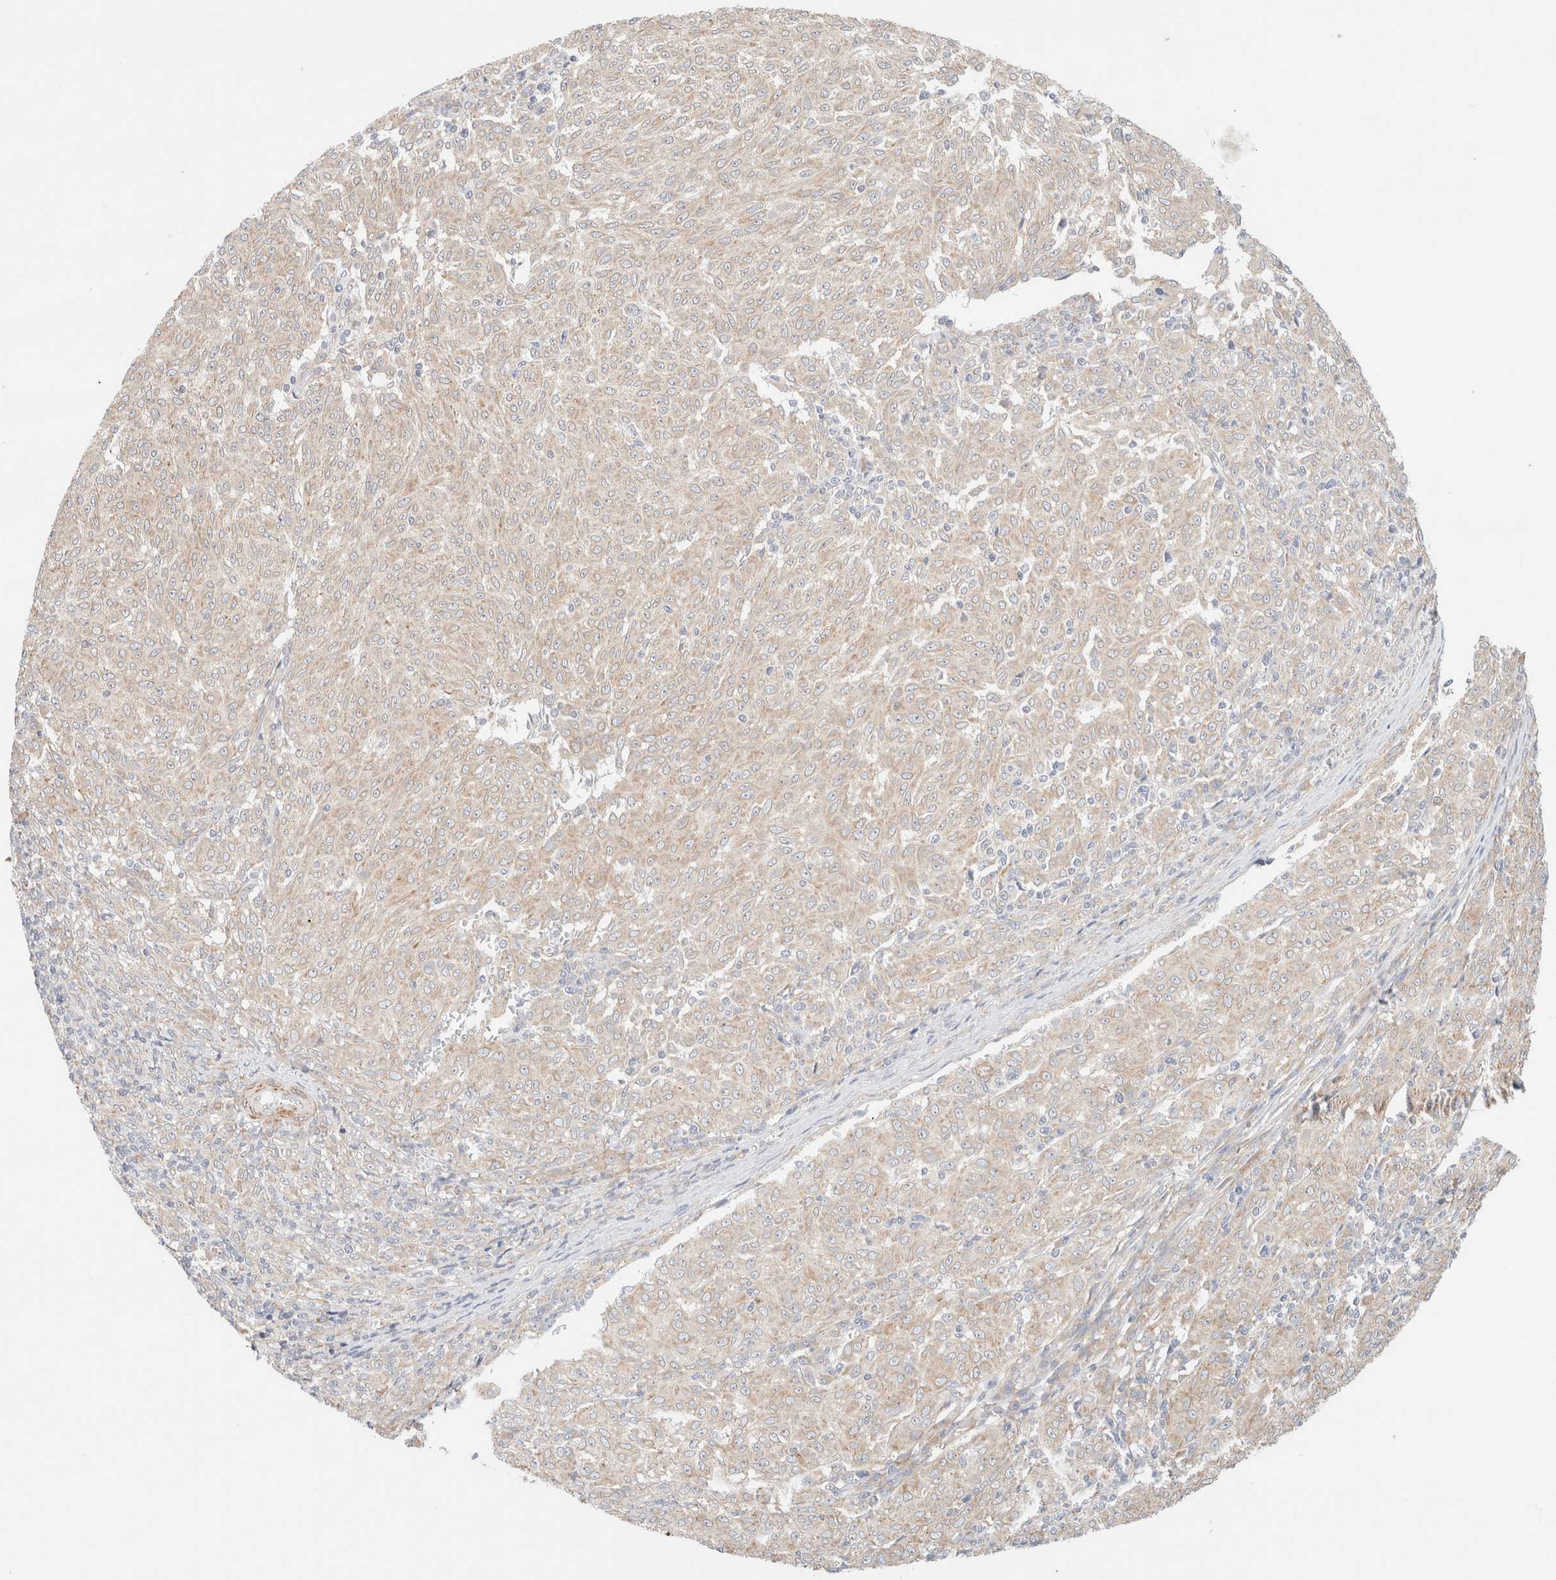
{"staining": {"intensity": "weak", "quantity": "25%-75%", "location": "cytoplasmic/membranous"}, "tissue": "melanoma", "cell_type": "Tumor cells", "image_type": "cancer", "snomed": [{"axis": "morphology", "description": "Malignant melanoma, NOS"}, {"axis": "topography", "description": "Skin"}], "caption": "A histopathology image showing weak cytoplasmic/membranous staining in about 25%-75% of tumor cells in malignant melanoma, as visualized by brown immunohistochemical staining.", "gene": "RRP15", "patient": {"sex": "female", "age": 72}}